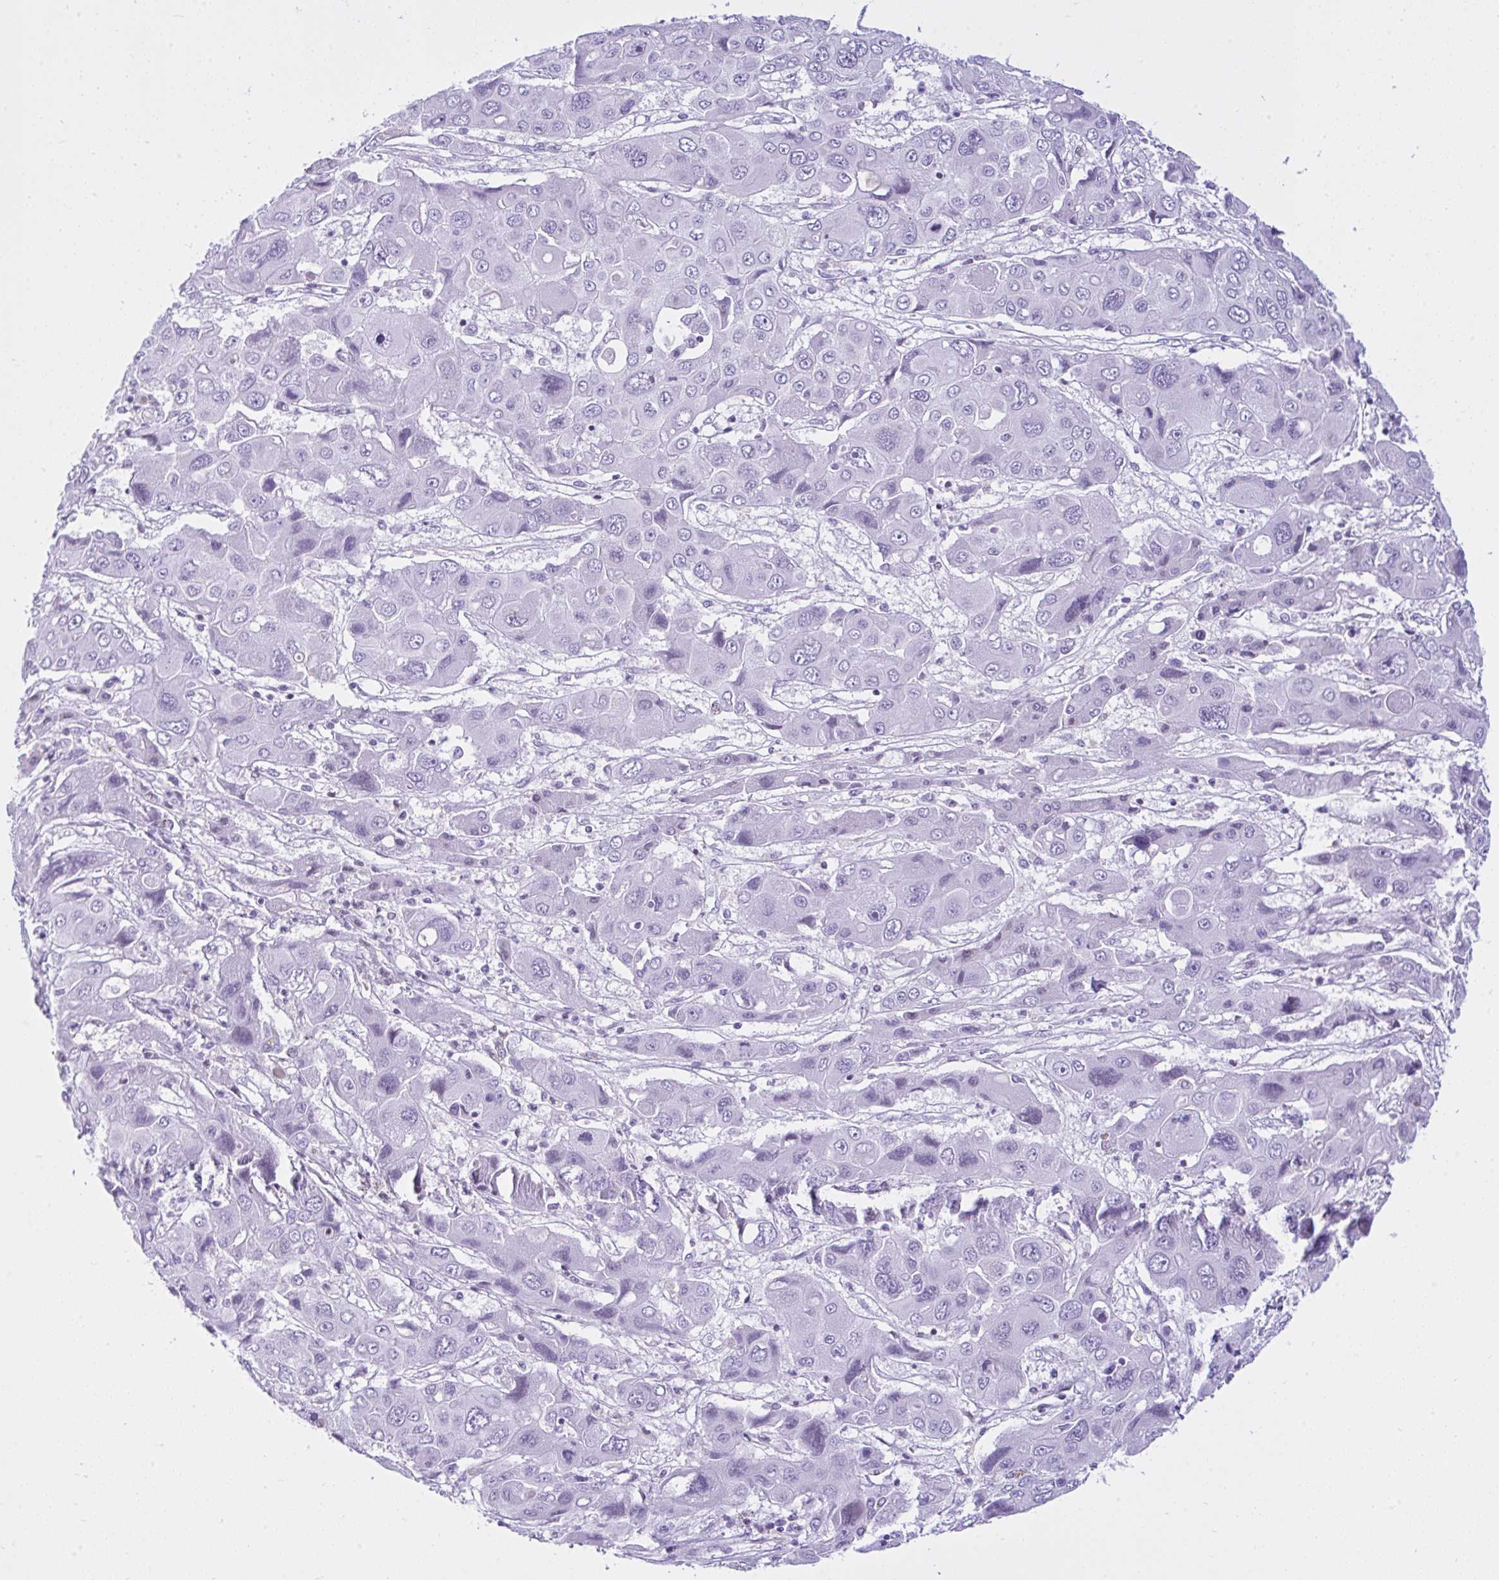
{"staining": {"intensity": "negative", "quantity": "none", "location": "none"}, "tissue": "liver cancer", "cell_type": "Tumor cells", "image_type": "cancer", "snomed": [{"axis": "morphology", "description": "Cholangiocarcinoma"}, {"axis": "topography", "description": "Liver"}], "caption": "An IHC photomicrograph of liver cancer (cholangiocarcinoma) is shown. There is no staining in tumor cells of liver cancer (cholangiocarcinoma).", "gene": "KRT27", "patient": {"sex": "male", "age": 67}}